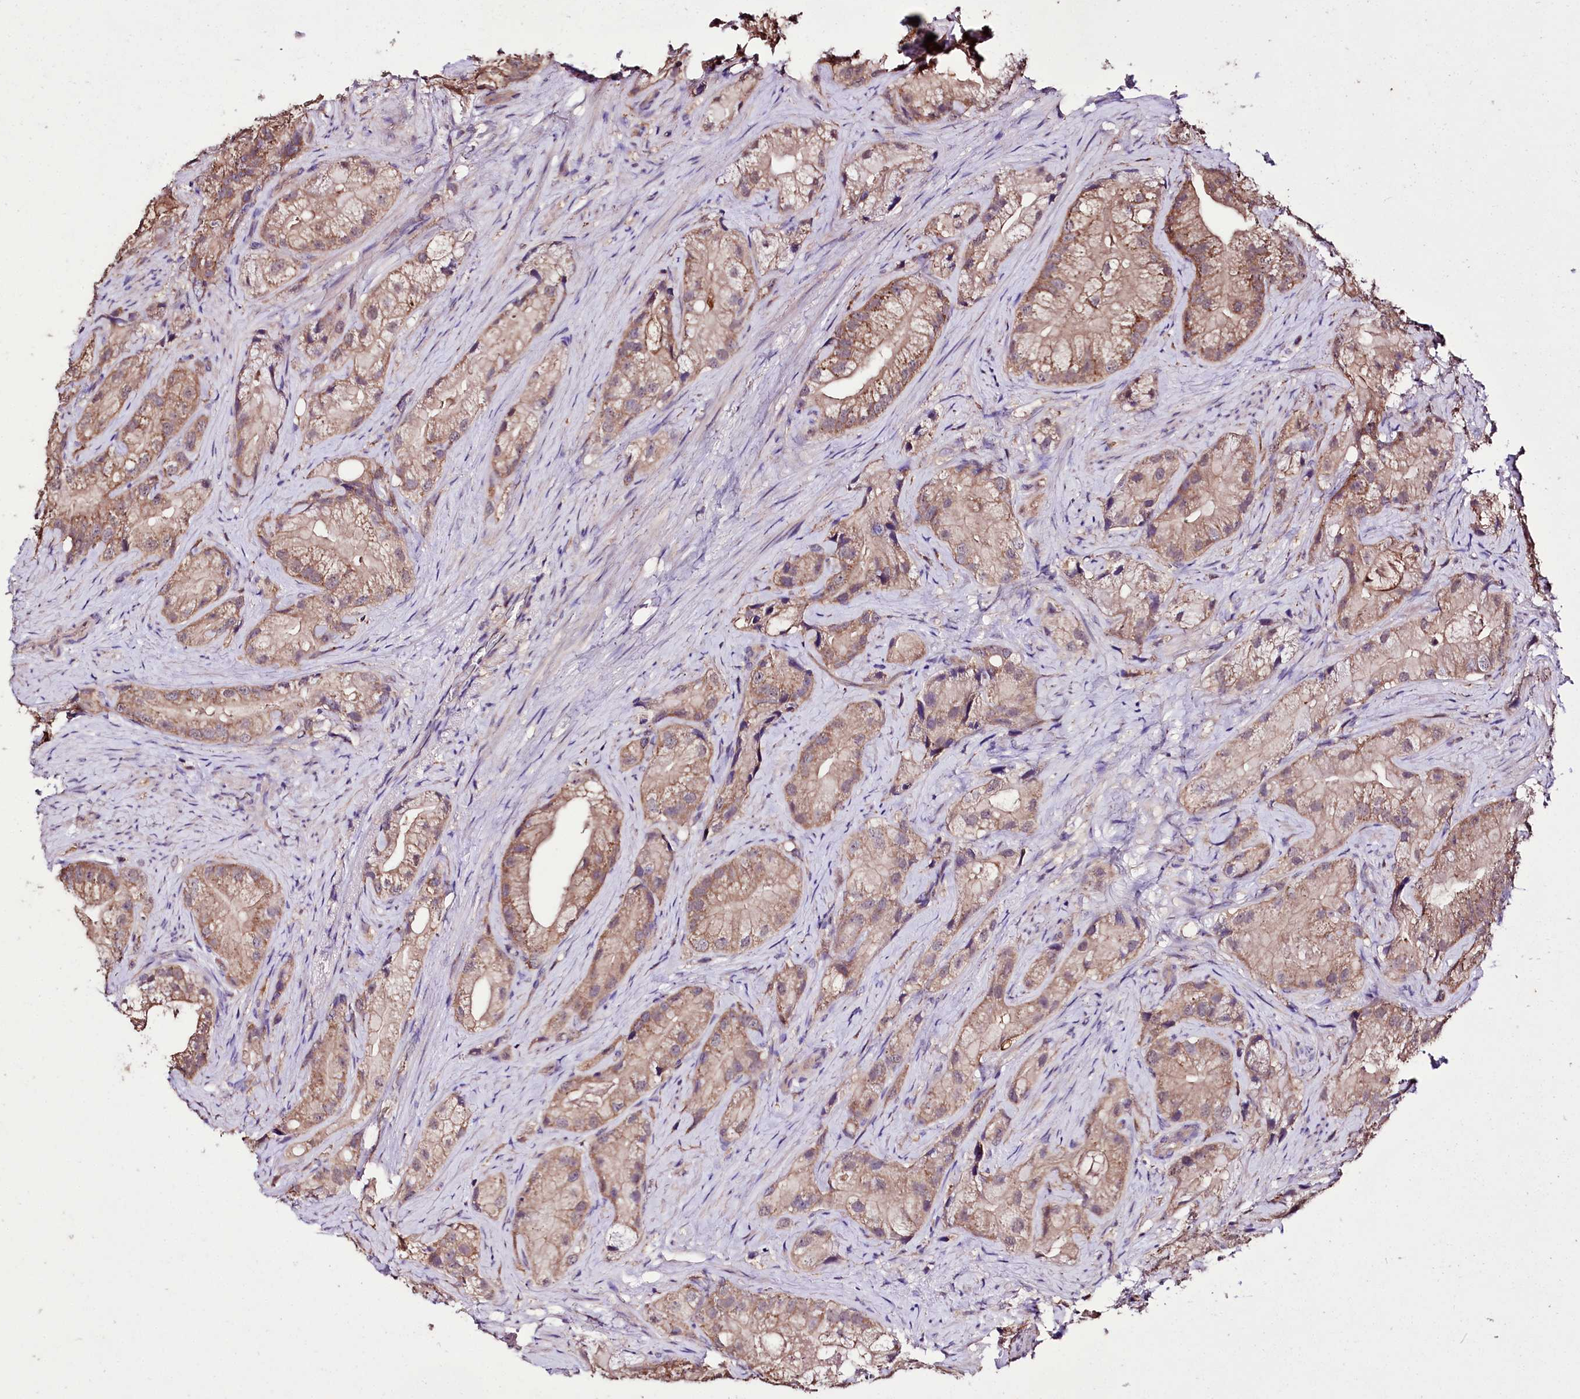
{"staining": {"intensity": "weak", "quantity": ">75%", "location": "cytoplasmic/membranous"}, "tissue": "prostate cancer", "cell_type": "Tumor cells", "image_type": "cancer", "snomed": [{"axis": "morphology", "description": "Adenocarcinoma, Low grade"}, {"axis": "topography", "description": "Prostate"}], "caption": "The histopathology image demonstrates immunohistochemical staining of prostate cancer (adenocarcinoma (low-grade)). There is weak cytoplasmic/membranous staining is appreciated in about >75% of tumor cells.", "gene": "KLRB1", "patient": {"sex": "male", "age": 71}}